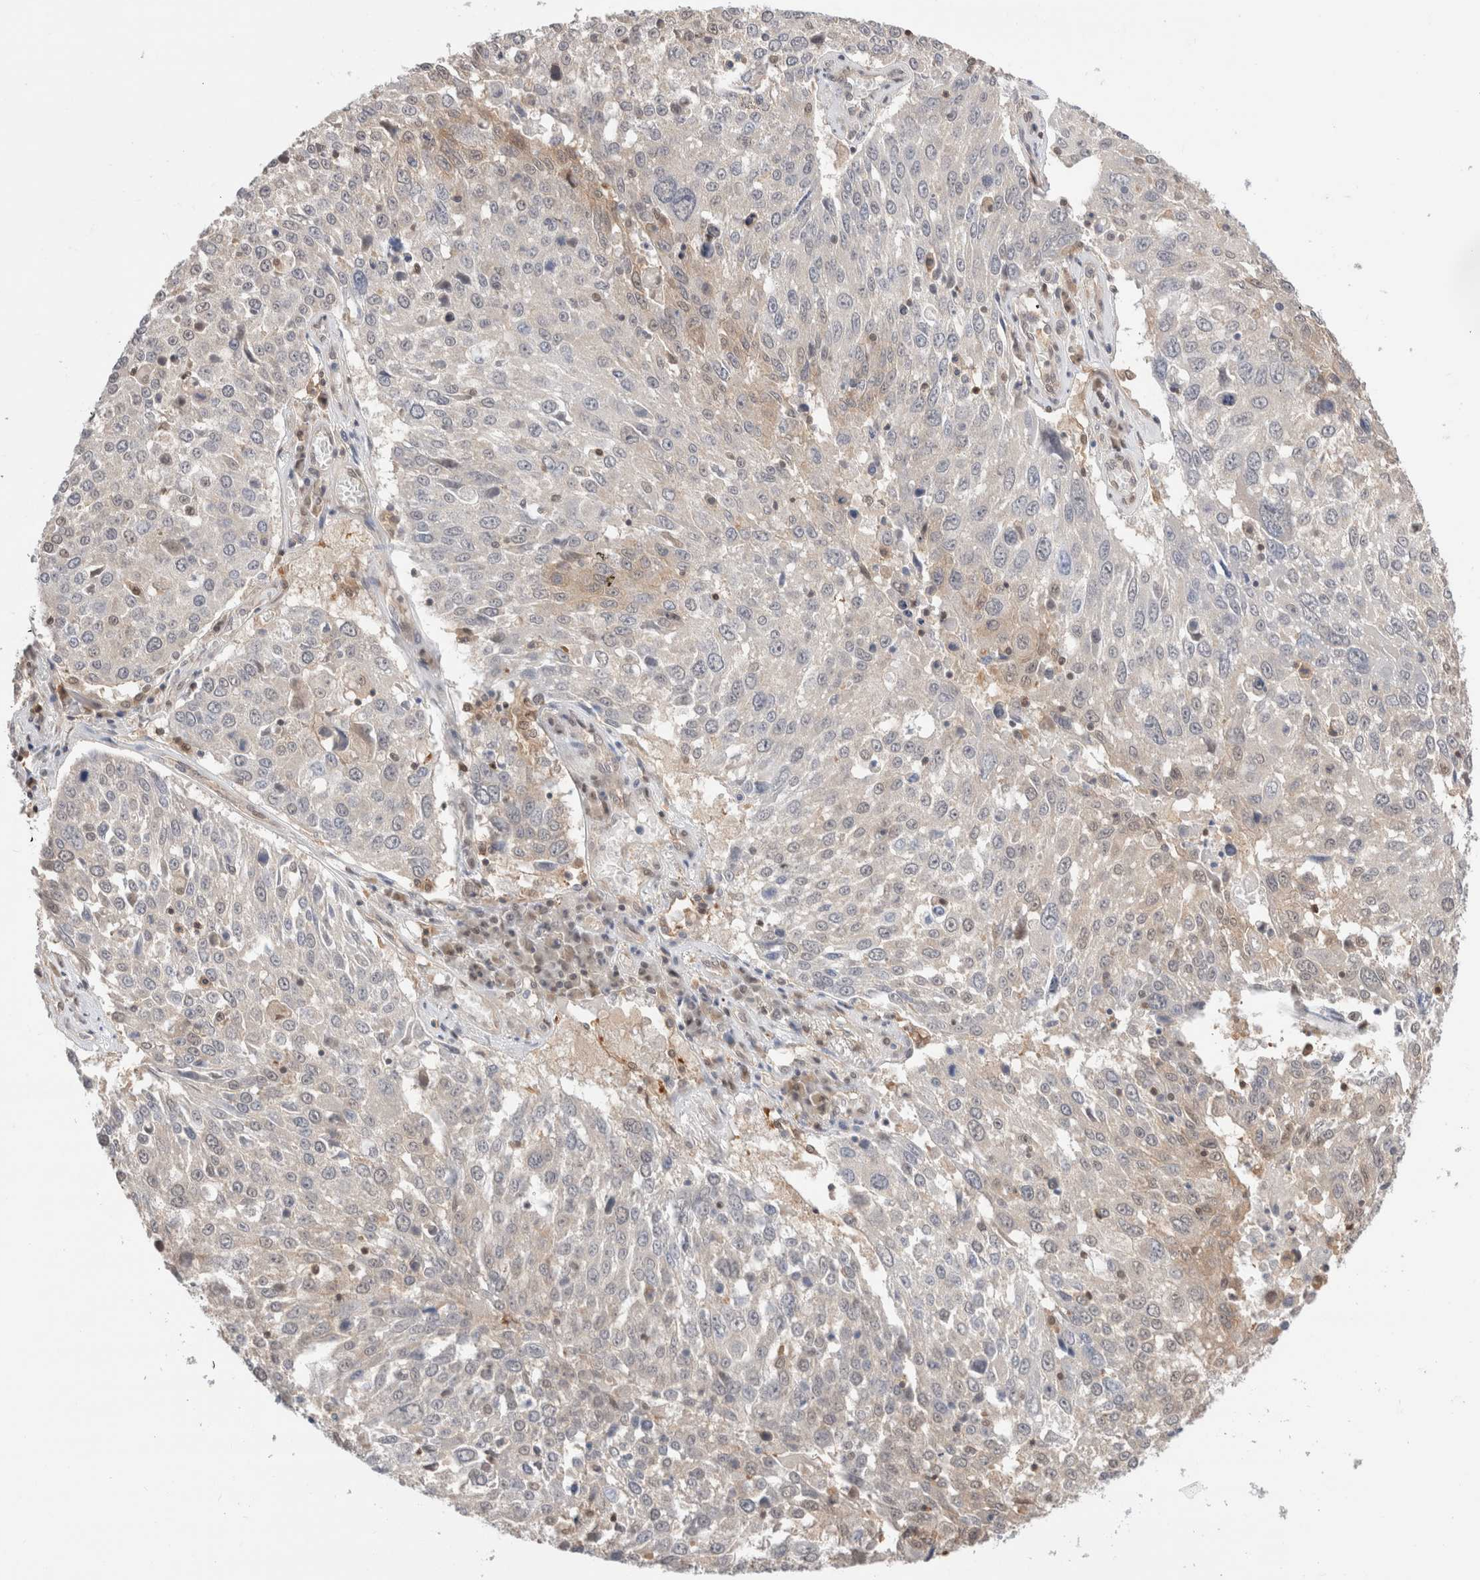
{"staining": {"intensity": "weak", "quantity": "<25%", "location": "cytoplasmic/membranous"}, "tissue": "lung cancer", "cell_type": "Tumor cells", "image_type": "cancer", "snomed": [{"axis": "morphology", "description": "Squamous cell carcinoma, NOS"}, {"axis": "topography", "description": "Lung"}], "caption": "This photomicrograph is of squamous cell carcinoma (lung) stained with immunohistochemistry to label a protein in brown with the nuclei are counter-stained blue. There is no positivity in tumor cells. Nuclei are stained in blue.", "gene": "C17orf97", "patient": {"sex": "male", "age": 65}}